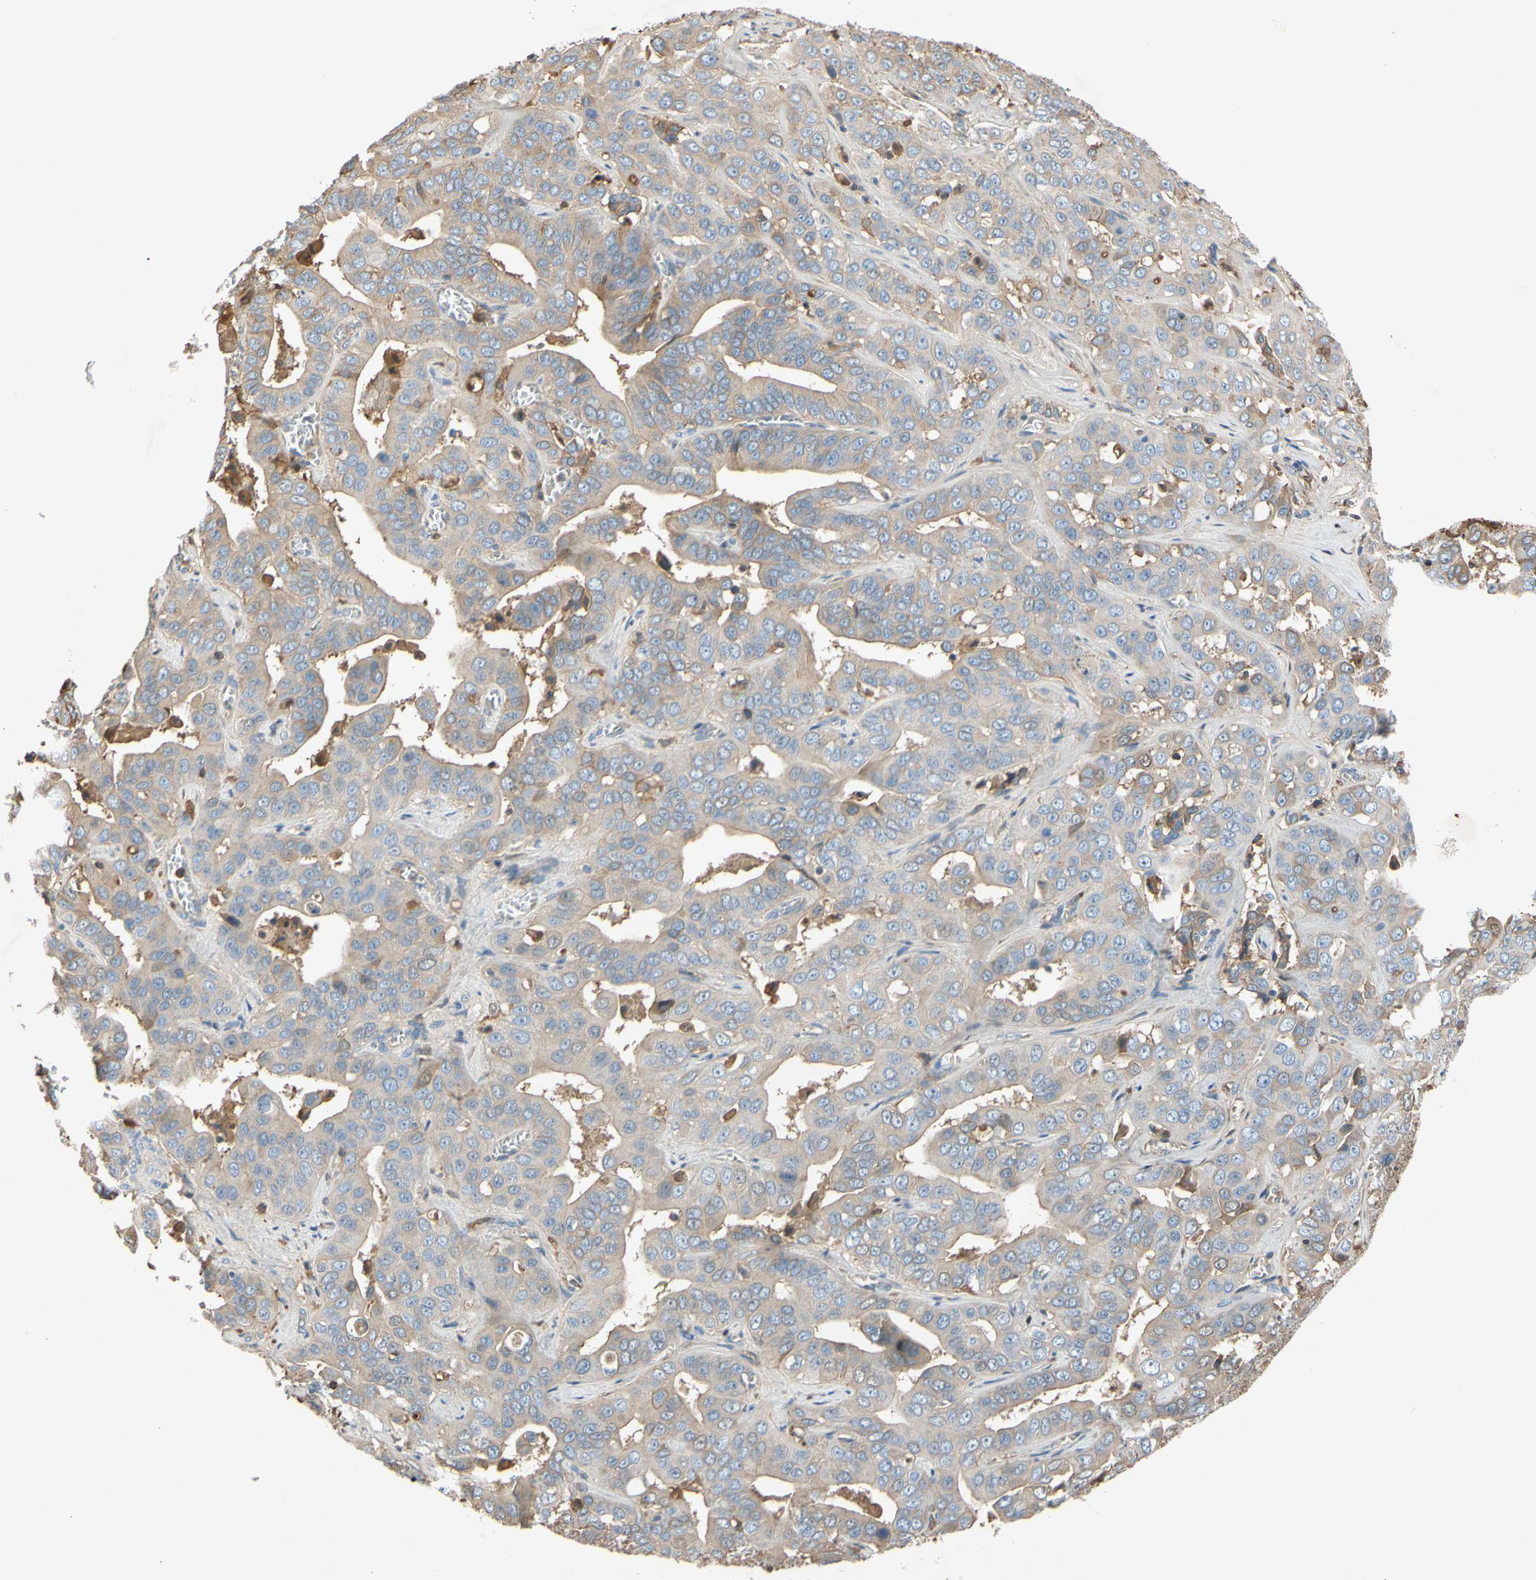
{"staining": {"intensity": "weak", "quantity": ">75%", "location": "cytoplasmic/membranous"}, "tissue": "liver cancer", "cell_type": "Tumor cells", "image_type": "cancer", "snomed": [{"axis": "morphology", "description": "Cholangiocarcinoma"}, {"axis": "topography", "description": "Liver"}], "caption": "Immunohistochemical staining of human liver cancer displays low levels of weak cytoplasmic/membranous staining in about >75% of tumor cells.", "gene": "TIMP2", "patient": {"sex": "female", "age": 52}}